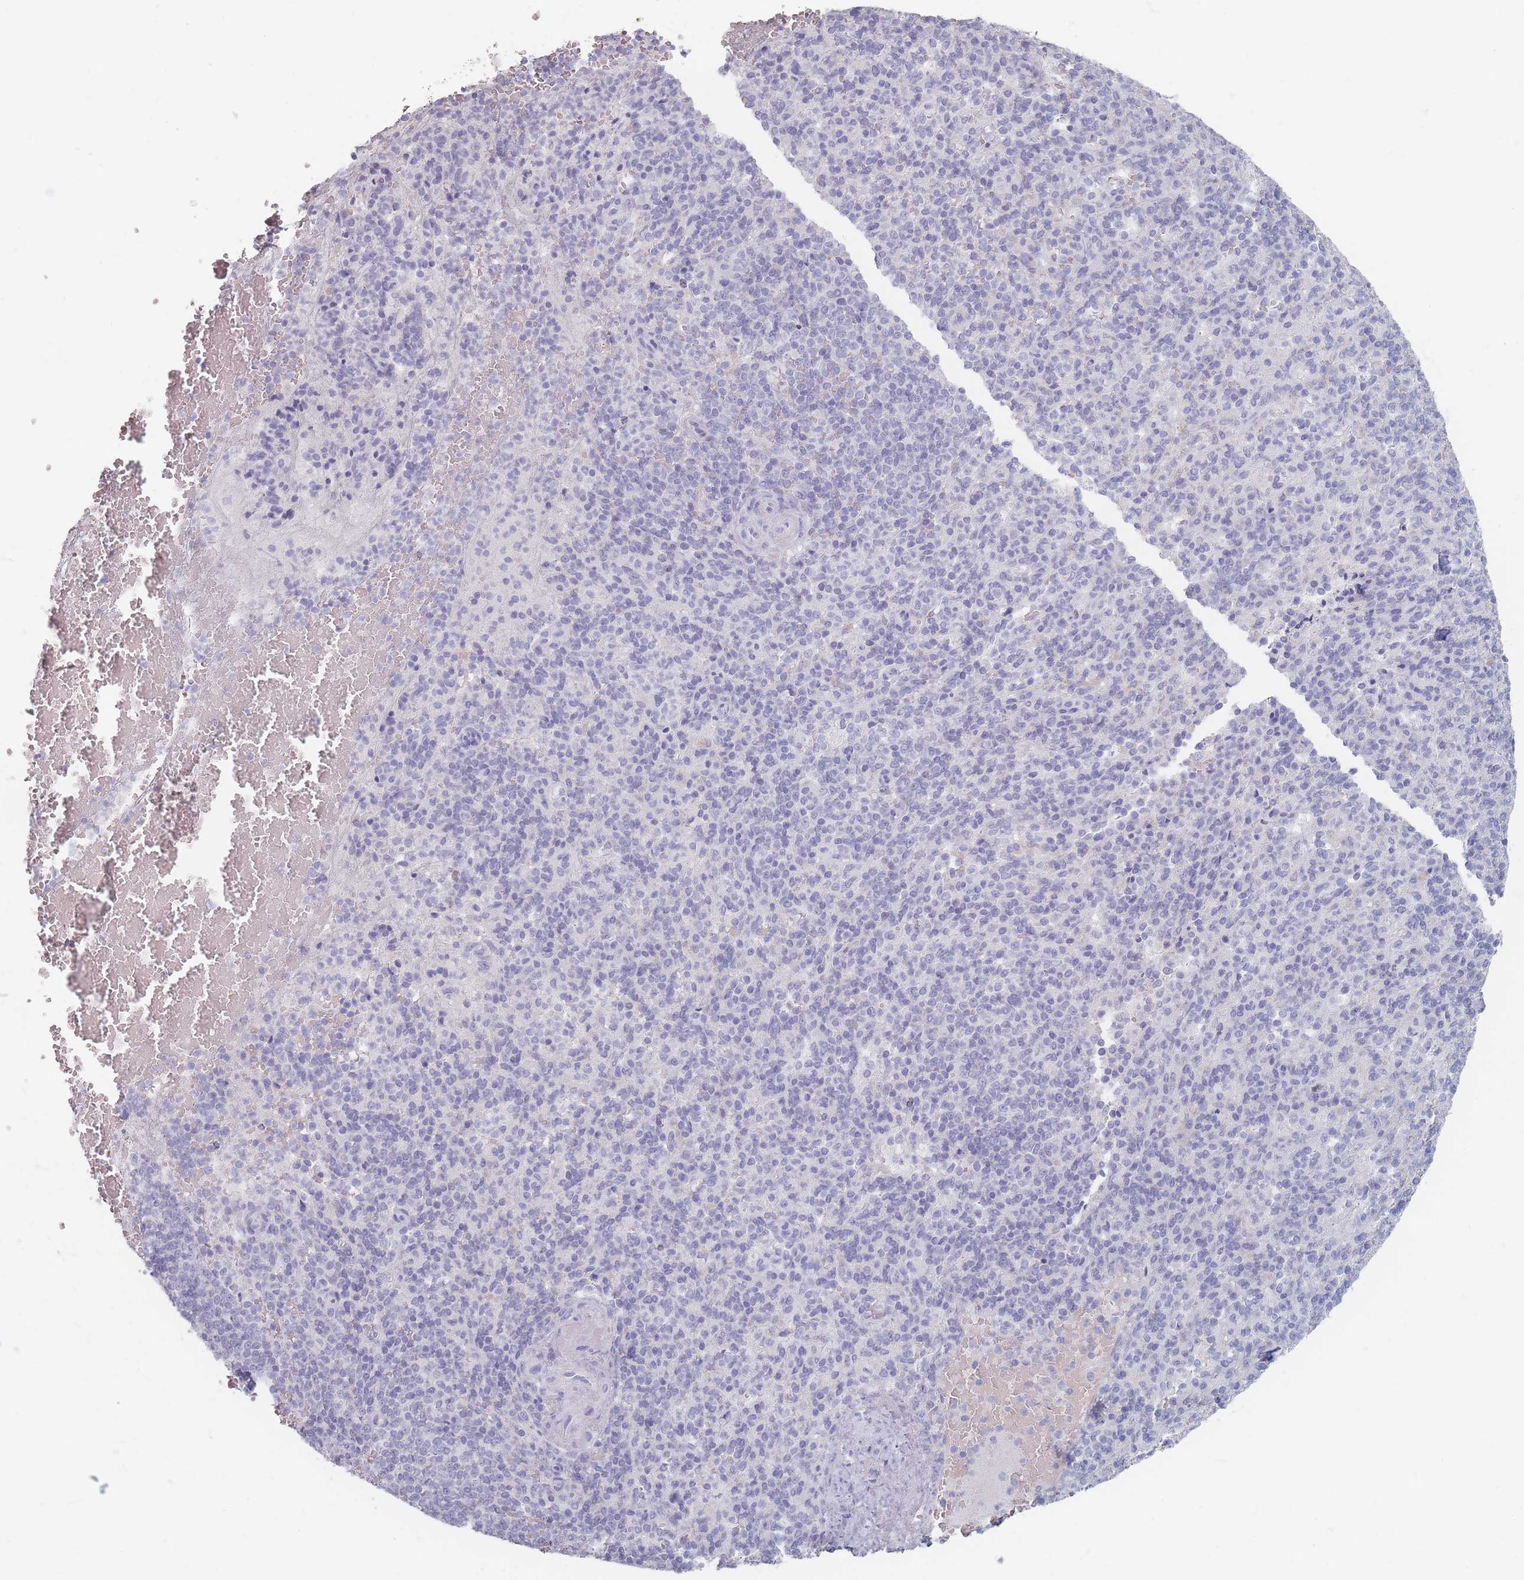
{"staining": {"intensity": "negative", "quantity": "none", "location": "none"}, "tissue": "spleen", "cell_type": "Cells in red pulp", "image_type": "normal", "snomed": [{"axis": "morphology", "description": "Normal tissue, NOS"}, {"axis": "topography", "description": "Spleen"}], "caption": "Immunohistochemistry (IHC) photomicrograph of benign spleen stained for a protein (brown), which reveals no staining in cells in red pulp. (DAB (3,3'-diaminobenzidine) IHC with hematoxylin counter stain).", "gene": "HELZ2", "patient": {"sex": "female", "age": 74}}